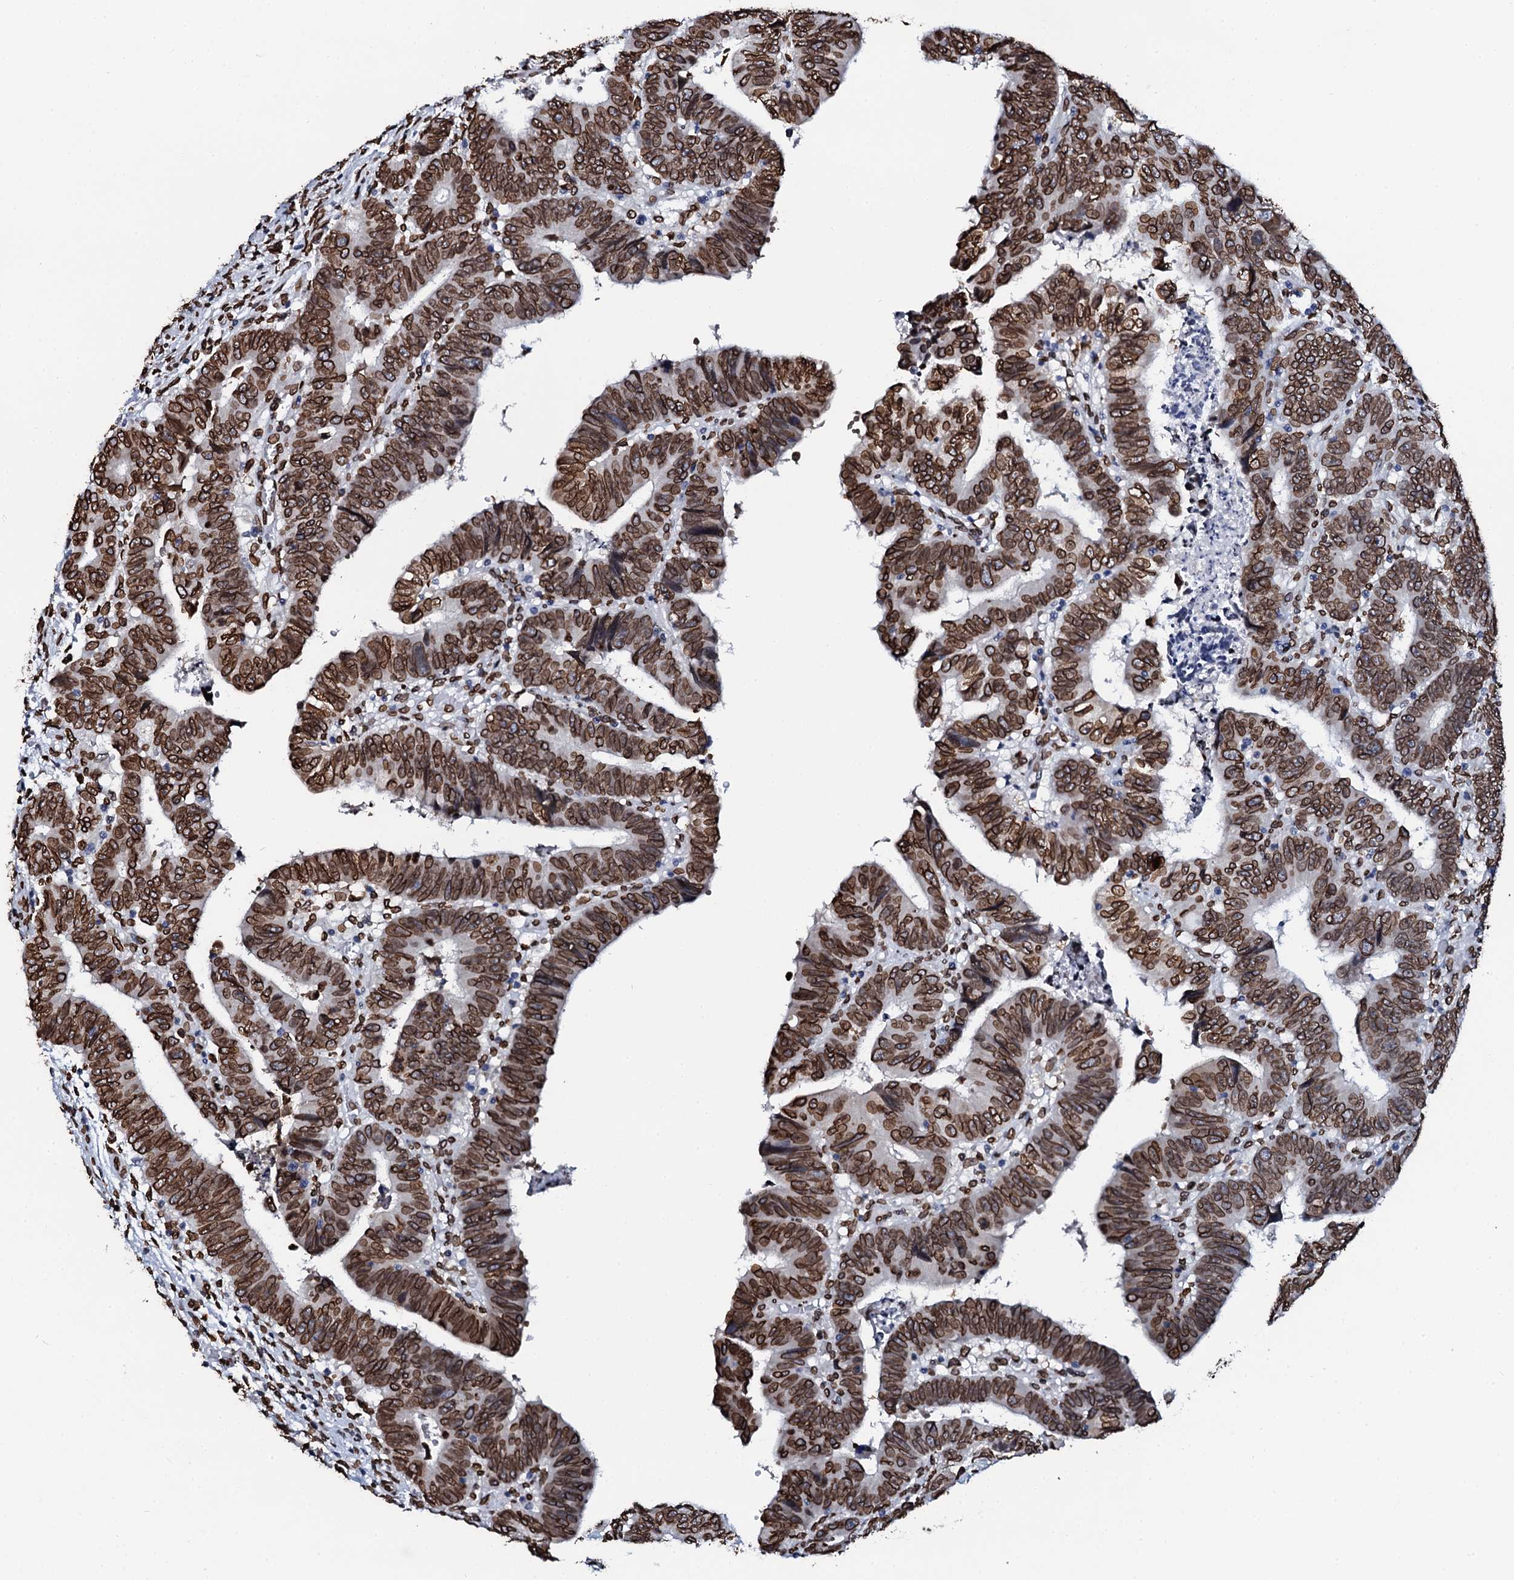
{"staining": {"intensity": "strong", "quantity": ">75%", "location": "cytoplasmic/membranous,nuclear"}, "tissue": "colorectal cancer", "cell_type": "Tumor cells", "image_type": "cancer", "snomed": [{"axis": "morphology", "description": "Normal tissue, NOS"}, {"axis": "morphology", "description": "Adenocarcinoma, NOS"}, {"axis": "topography", "description": "Rectum"}], "caption": "High-magnification brightfield microscopy of colorectal adenocarcinoma stained with DAB (brown) and counterstained with hematoxylin (blue). tumor cells exhibit strong cytoplasmic/membranous and nuclear expression is present in approximately>75% of cells.", "gene": "KATNAL2", "patient": {"sex": "female", "age": 65}}